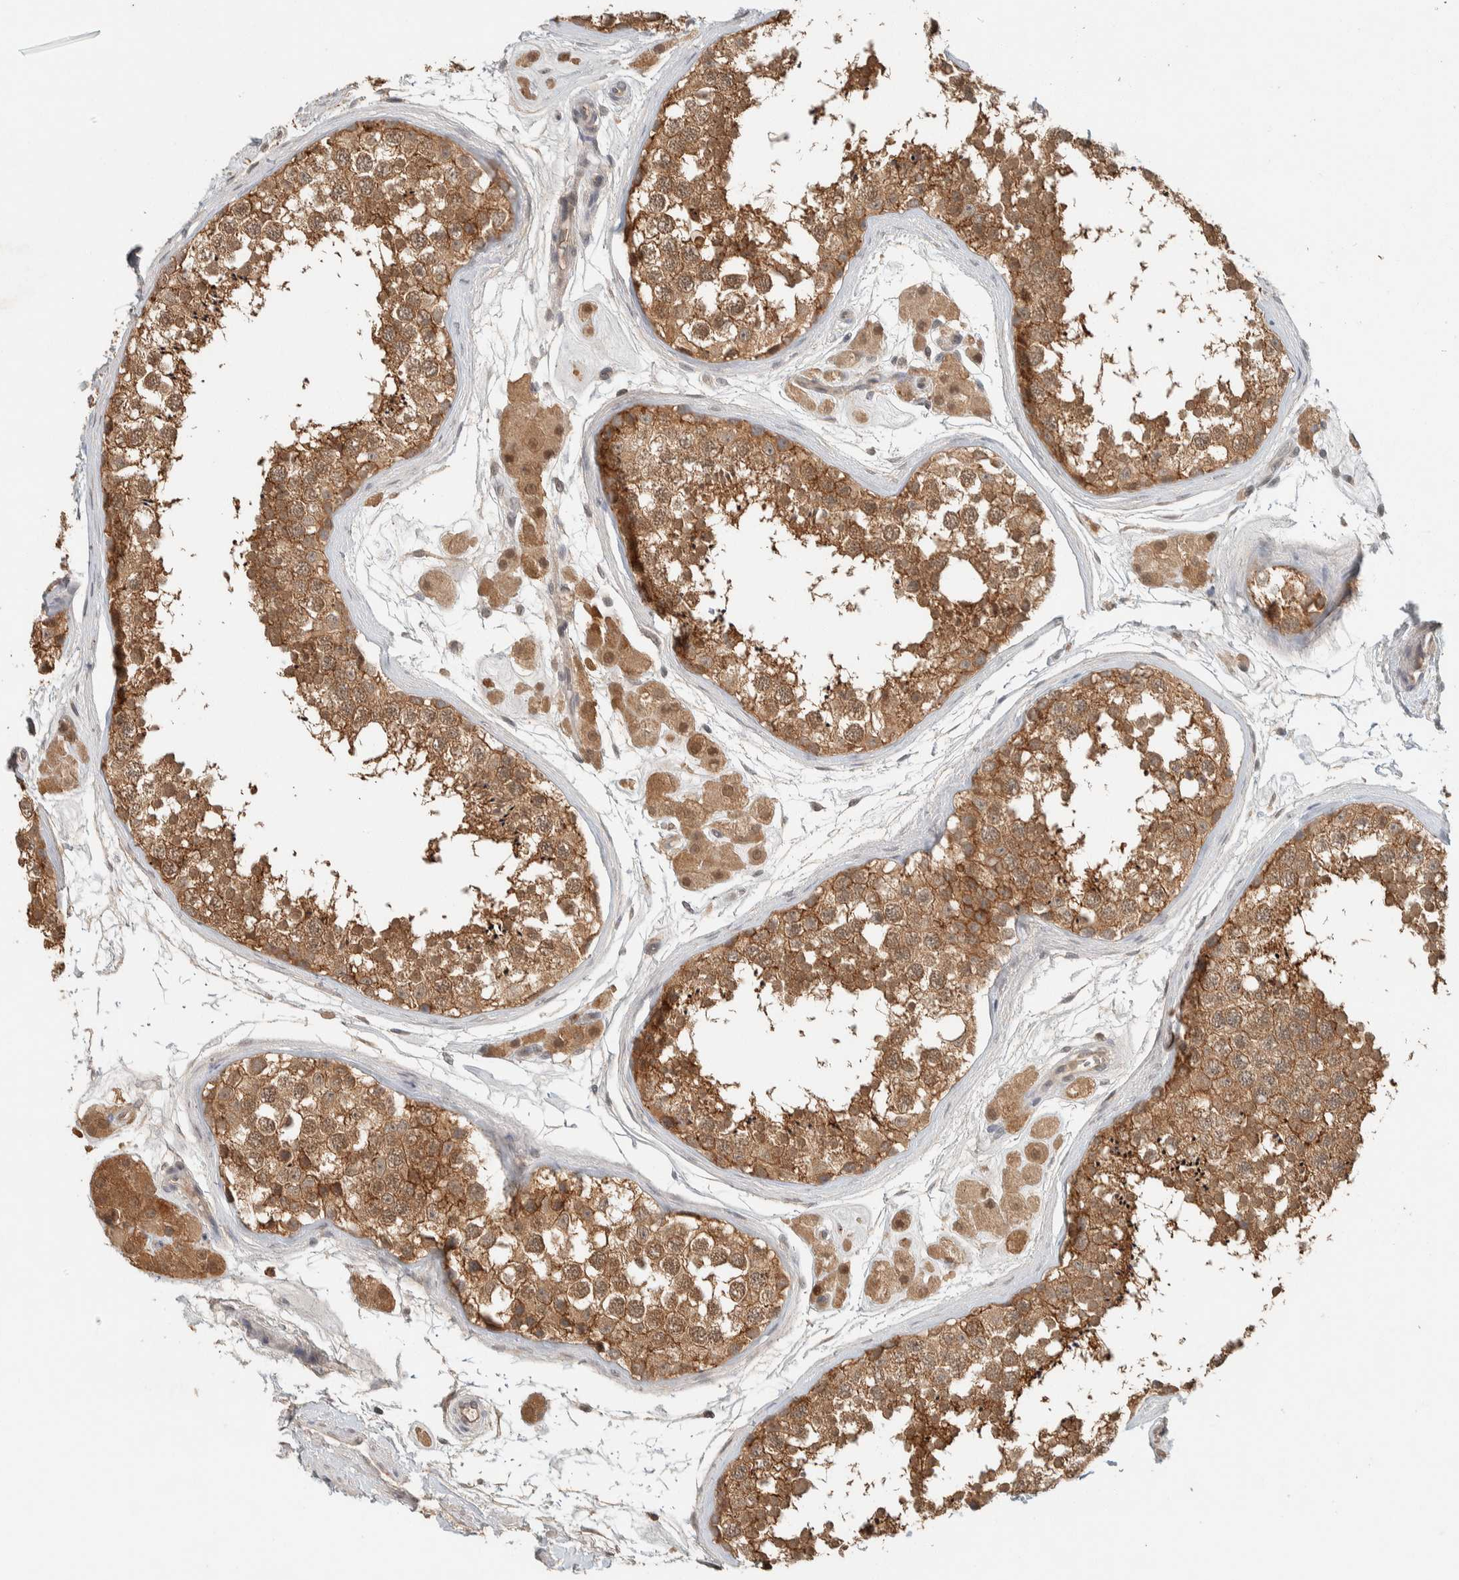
{"staining": {"intensity": "moderate", "quantity": ">75%", "location": "cytoplasmic/membranous"}, "tissue": "testis", "cell_type": "Cells in seminiferous ducts", "image_type": "normal", "snomed": [{"axis": "morphology", "description": "Normal tissue, NOS"}, {"axis": "topography", "description": "Testis"}], "caption": "Testis was stained to show a protein in brown. There is medium levels of moderate cytoplasmic/membranous positivity in about >75% of cells in seminiferous ducts.", "gene": "ZNF567", "patient": {"sex": "male", "age": 56}}